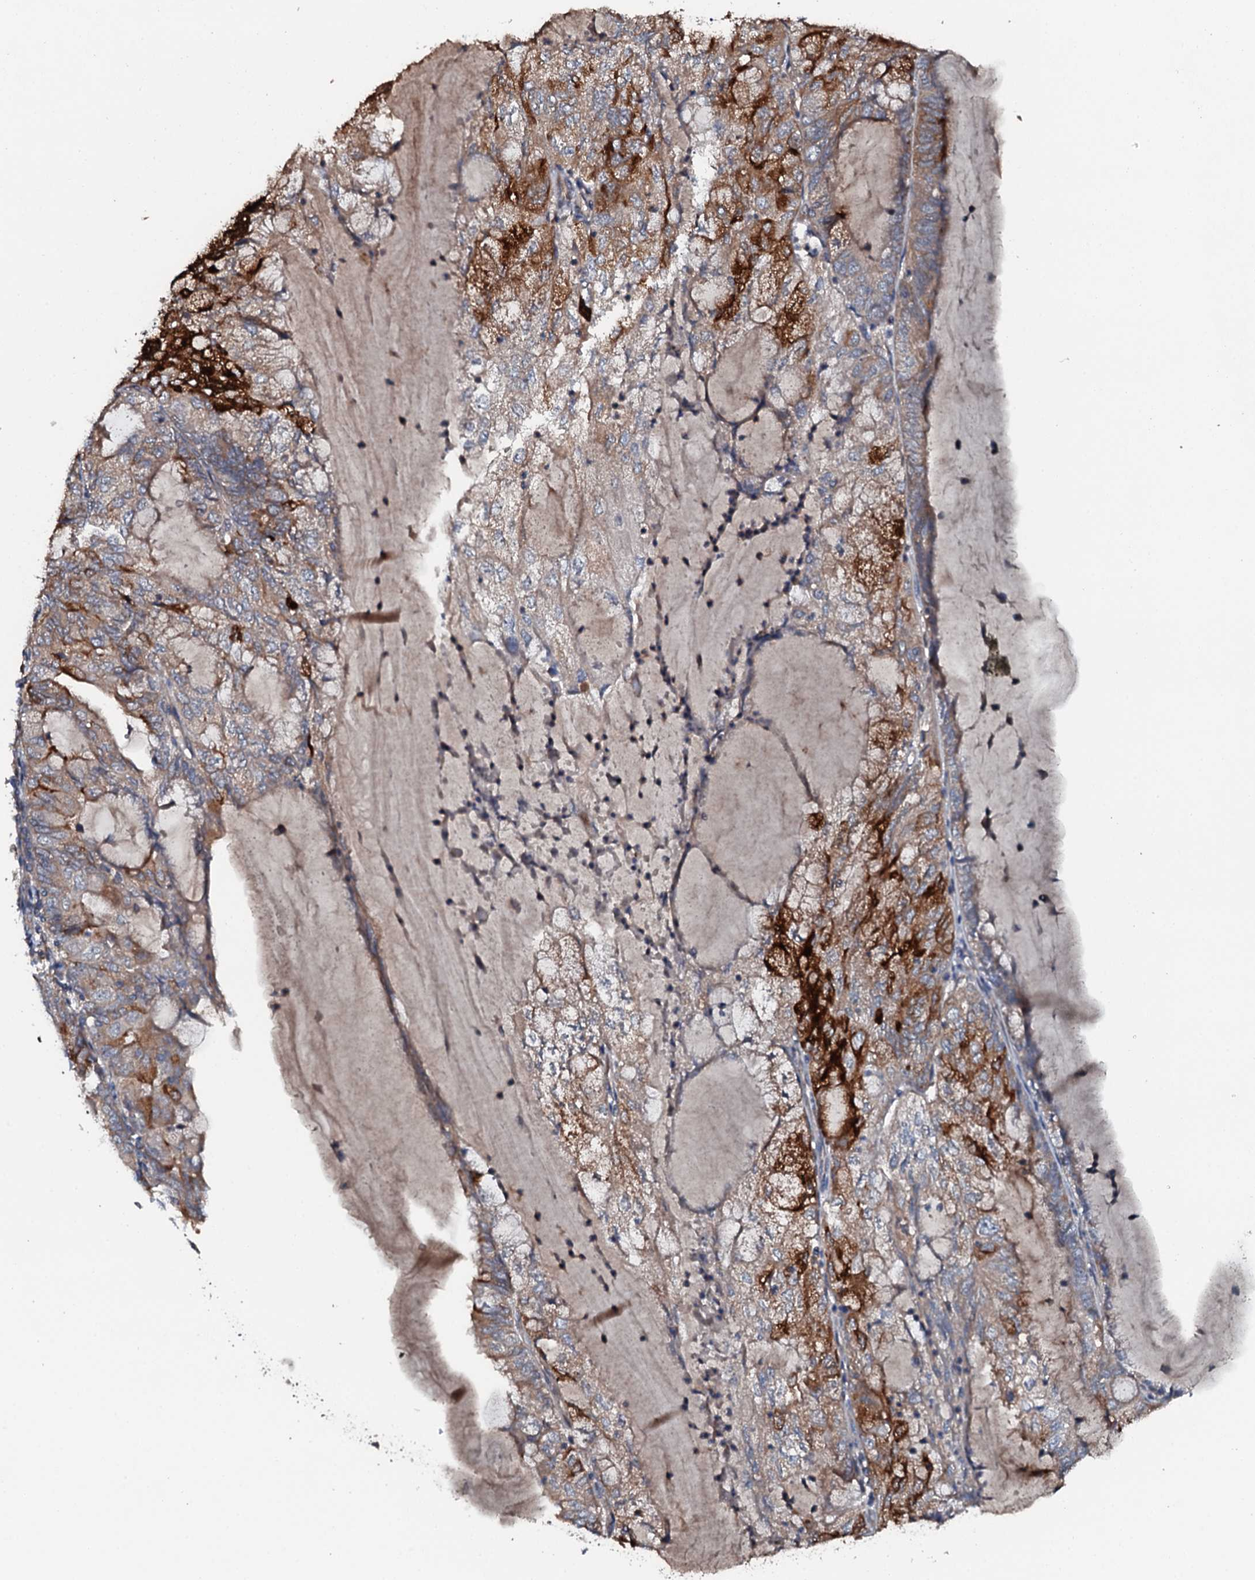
{"staining": {"intensity": "moderate", "quantity": "25%-75%", "location": "cytoplasmic/membranous"}, "tissue": "endometrial cancer", "cell_type": "Tumor cells", "image_type": "cancer", "snomed": [{"axis": "morphology", "description": "Adenocarcinoma, NOS"}, {"axis": "topography", "description": "Endometrium"}], "caption": "Immunohistochemical staining of human endometrial cancer demonstrates moderate cytoplasmic/membranous protein positivity in approximately 25%-75% of tumor cells.", "gene": "FLYWCH1", "patient": {"sex": "female", "age": 81}}